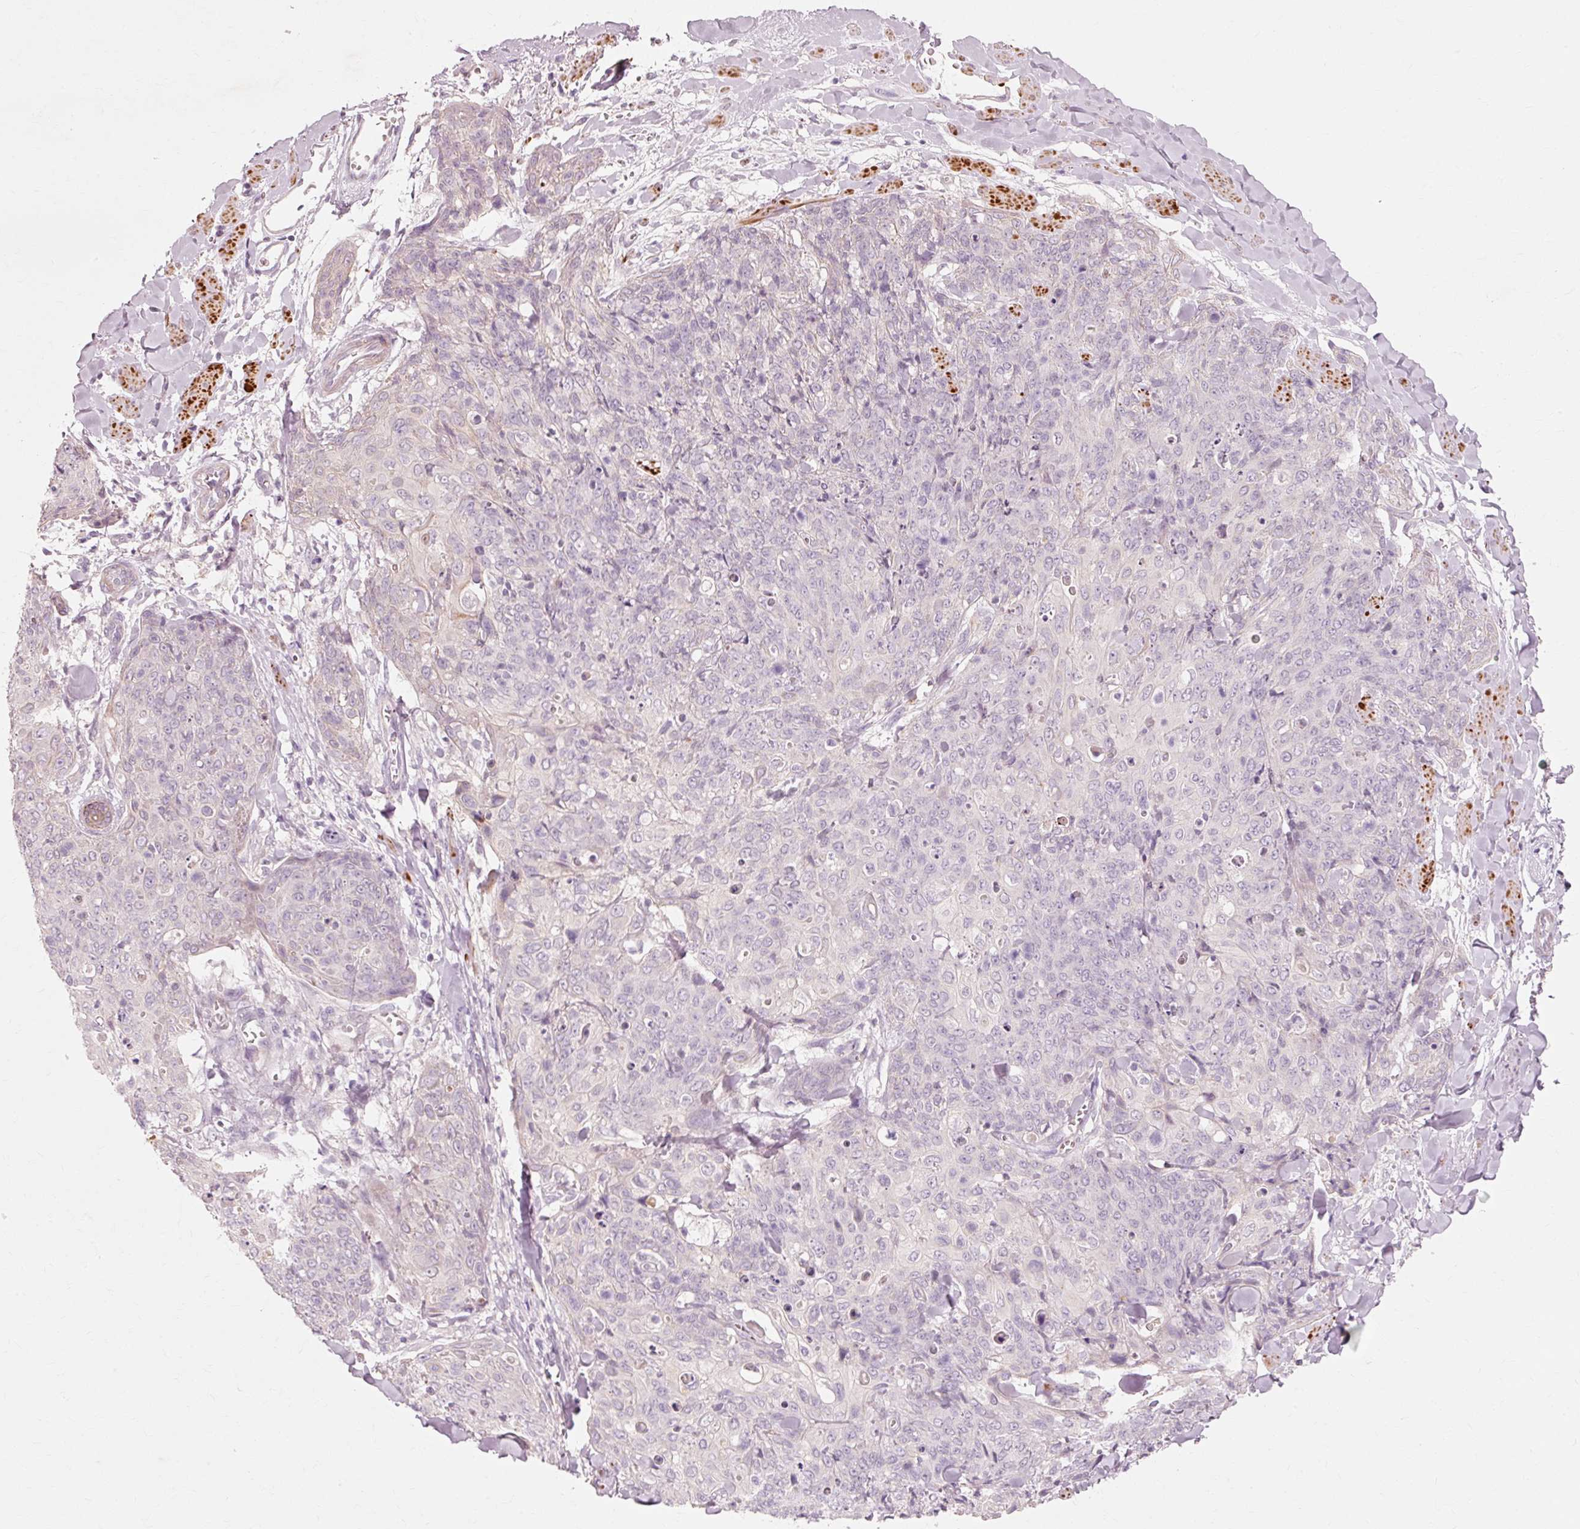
{"staining": {"intensity": "negative", "quantity": "none", "location": "none"}, "tissue": "skin cancer", "cell_type": "Tumor cells", "image_type": "cancer", "snomed": [{"axis": "morphology", "description": "Squamous cell carcinoma, NOS"}, {"axis": "topography", "description": "Skin"}, {"axis": "topography", "description": "Vulva"}], "caption": "High power microscopy photomicrograph of an immunohistochemistry (IHC) image of skin cancer (squamous cell carcinoma), revealing no significant expression in tumor cells.", "gene": "TRIM73", "patient": {"sex": "female", "age": 85}}